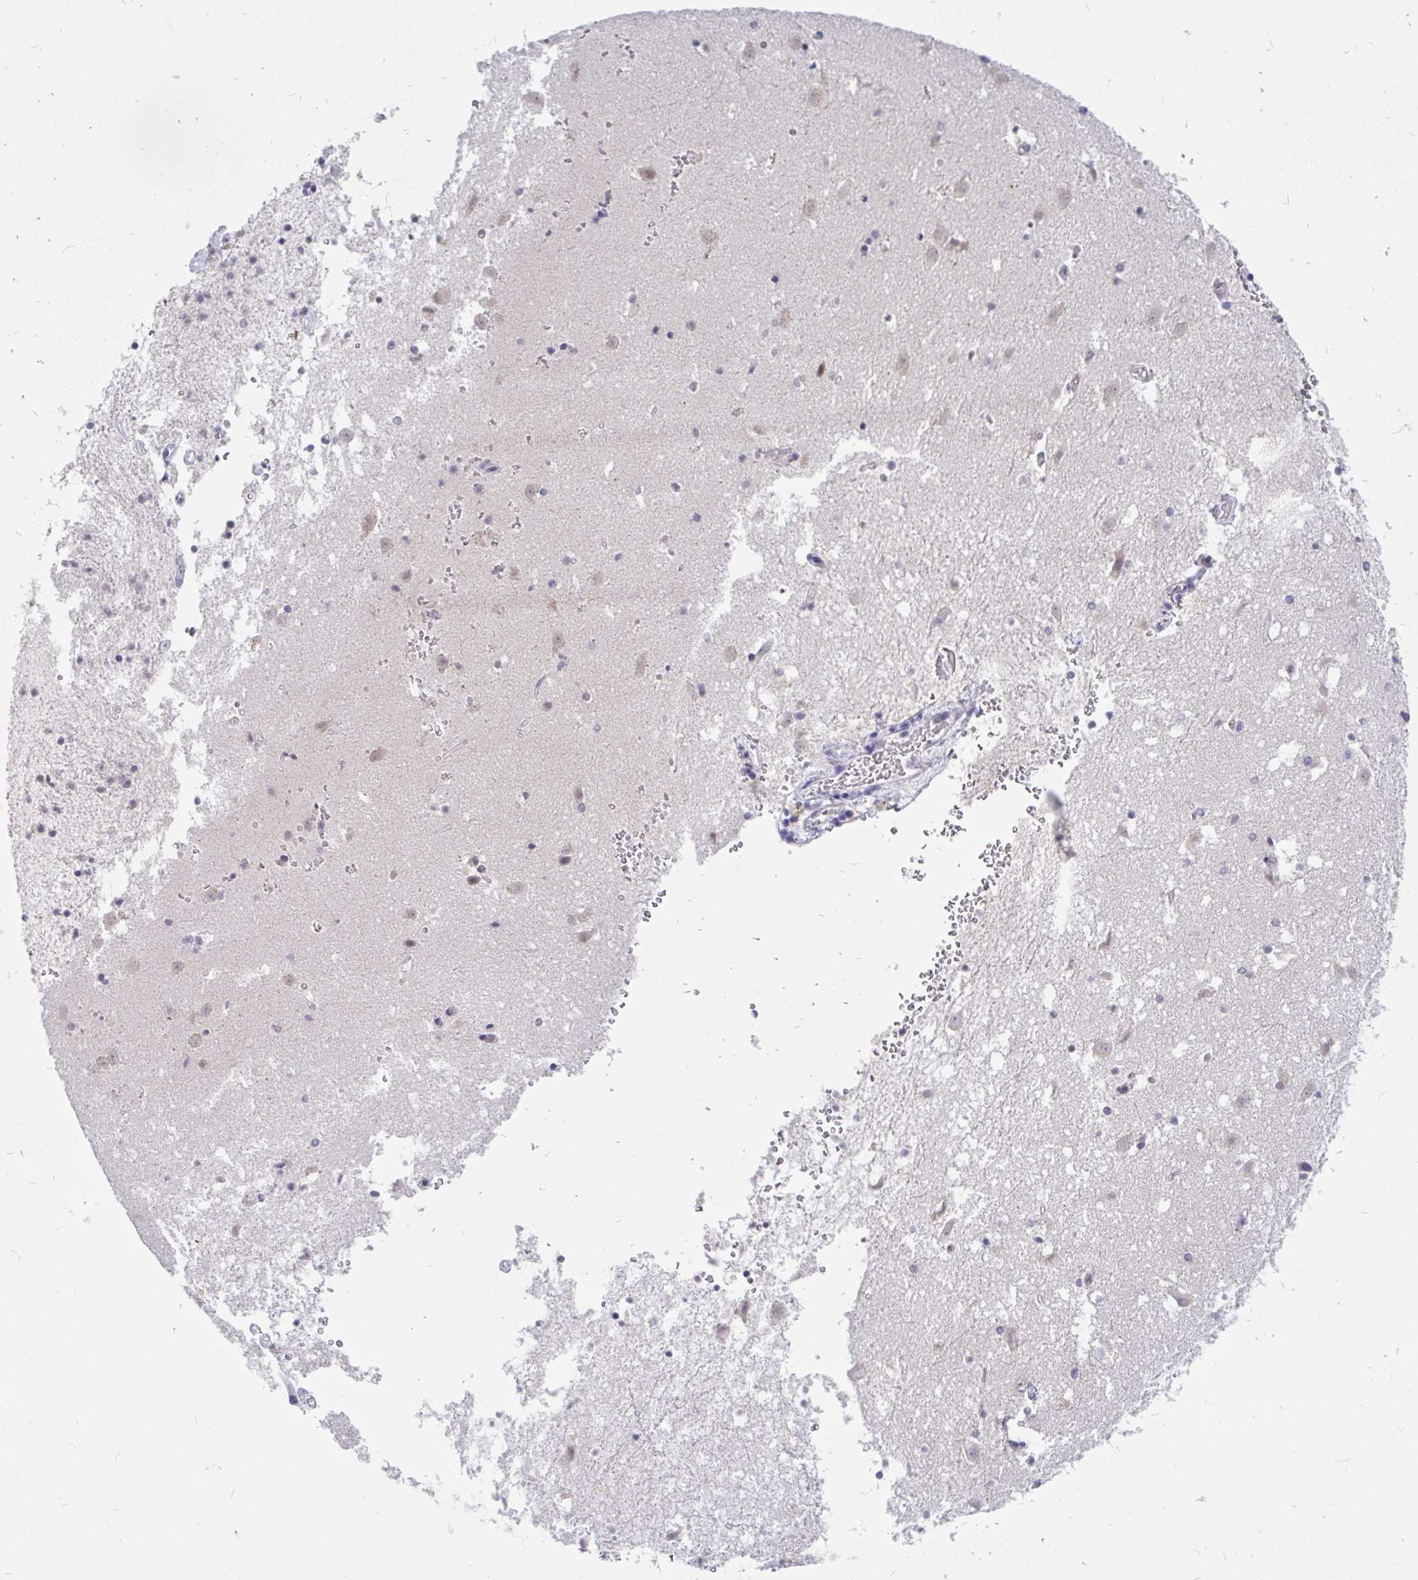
{"staining": {"intensity": "negative", "quantity": "none", "location": "none"}, "tissue": "caudate", "cell_type": "Glial cells", "image_type": "normal", "snomed": [{"axis": "morphology", "description": "Normal tissue, NOS"}, {"axis": "topography", "description": "Lateral ventricle wall"}], "caption": "Caudate stained for a protein using immunohistochemistry (IHC) displays no staining glial cells.", "gene": "KIAA2013", "patient": {"sex": "male", "age": 37}}